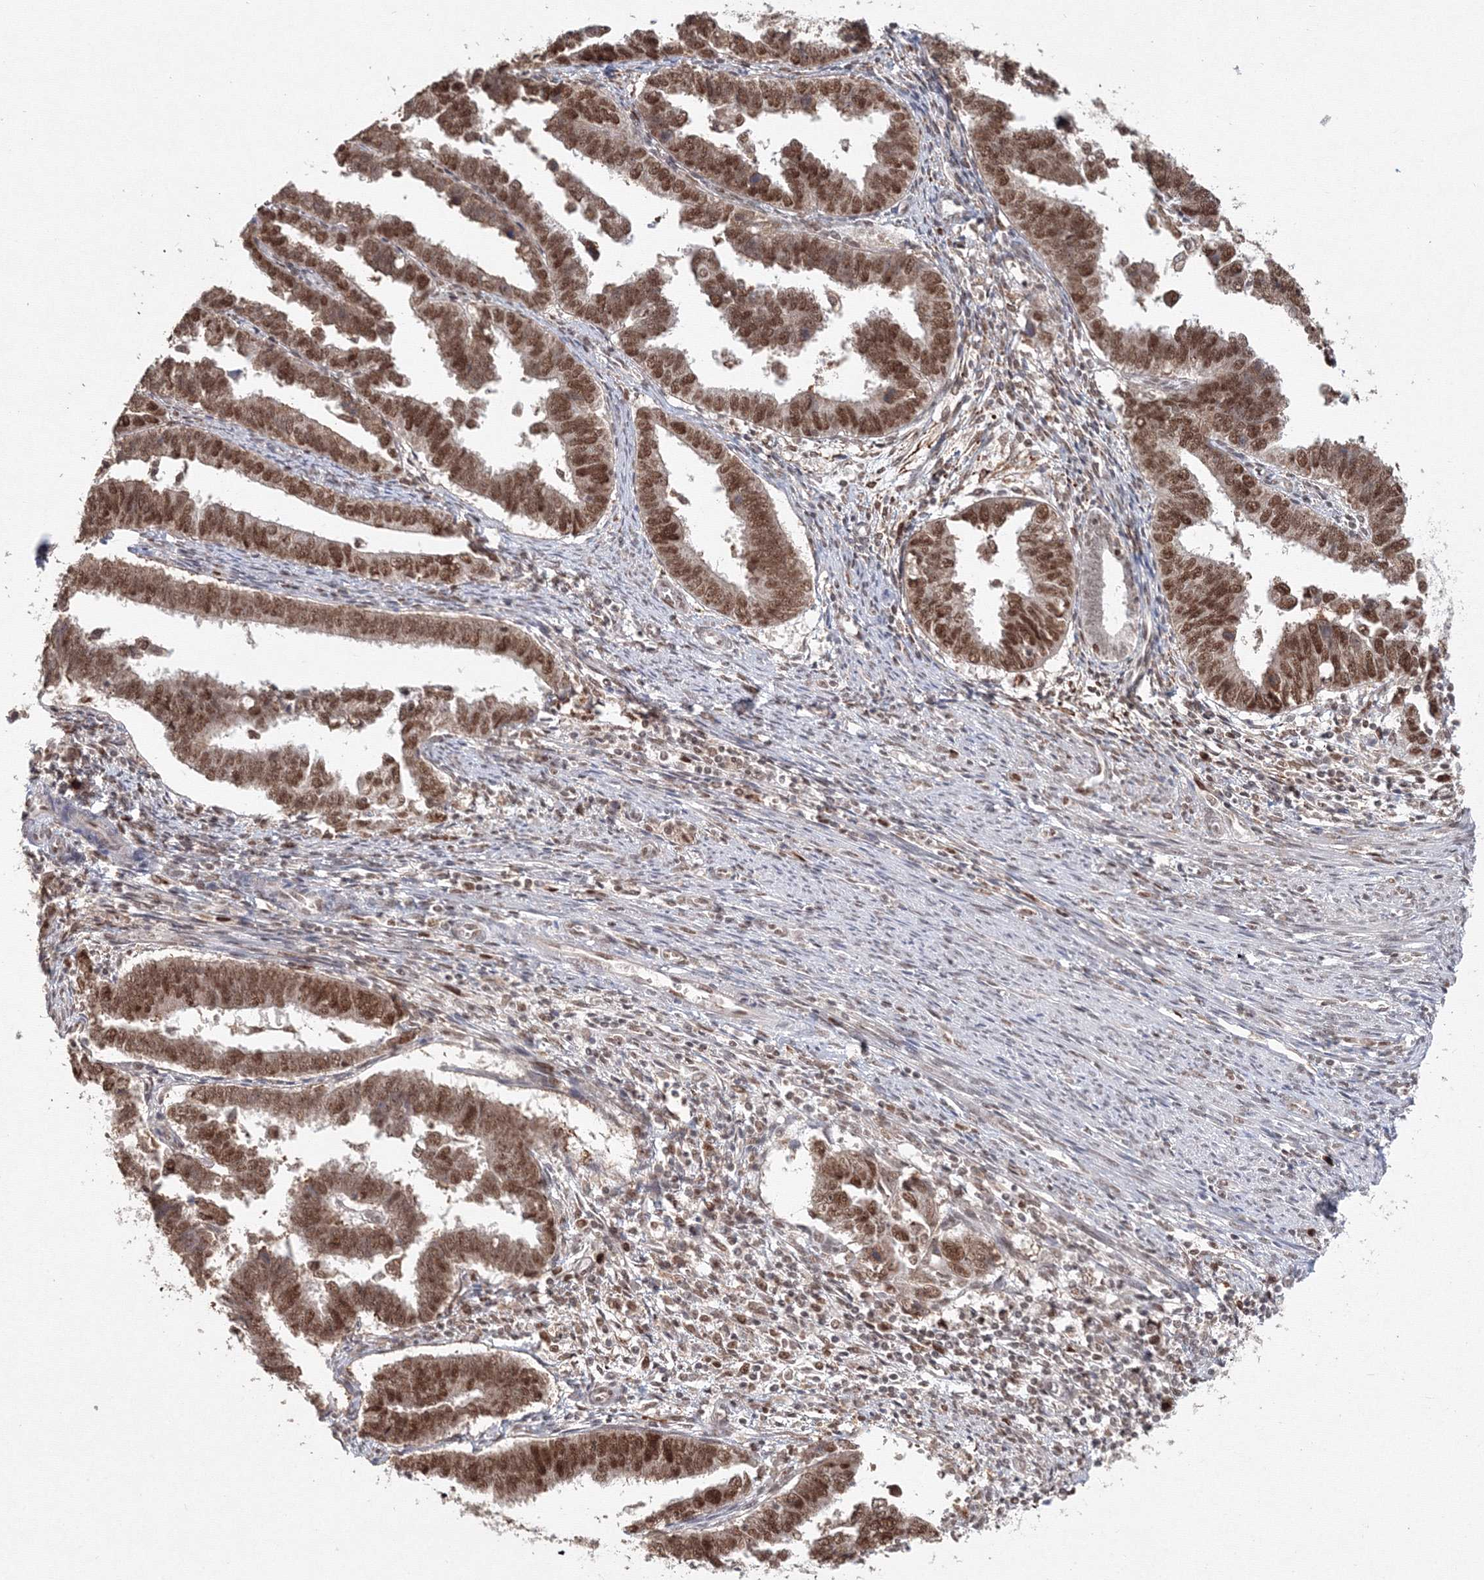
{"staining": {"intensity": "moderate", "quantity": ">75%", "location": "cytoplasmic/membranous,nuclear"}, "tissue": "endometrial cancer", "cell_type": "Tumor cells", "image_type": "cancer", "snomed": [{"axis": "morphology", "description": "Adenocarcinoma, NOS"}, {"axis": "topography", "description": "Endometrium"}], "caption": "Endometrial cancer (adenocarcinoma) stained with a protein marker displays moderate staining in tumor cells.", "gene": "IWS1", "patient": {"sex": "female", "age": 75}}